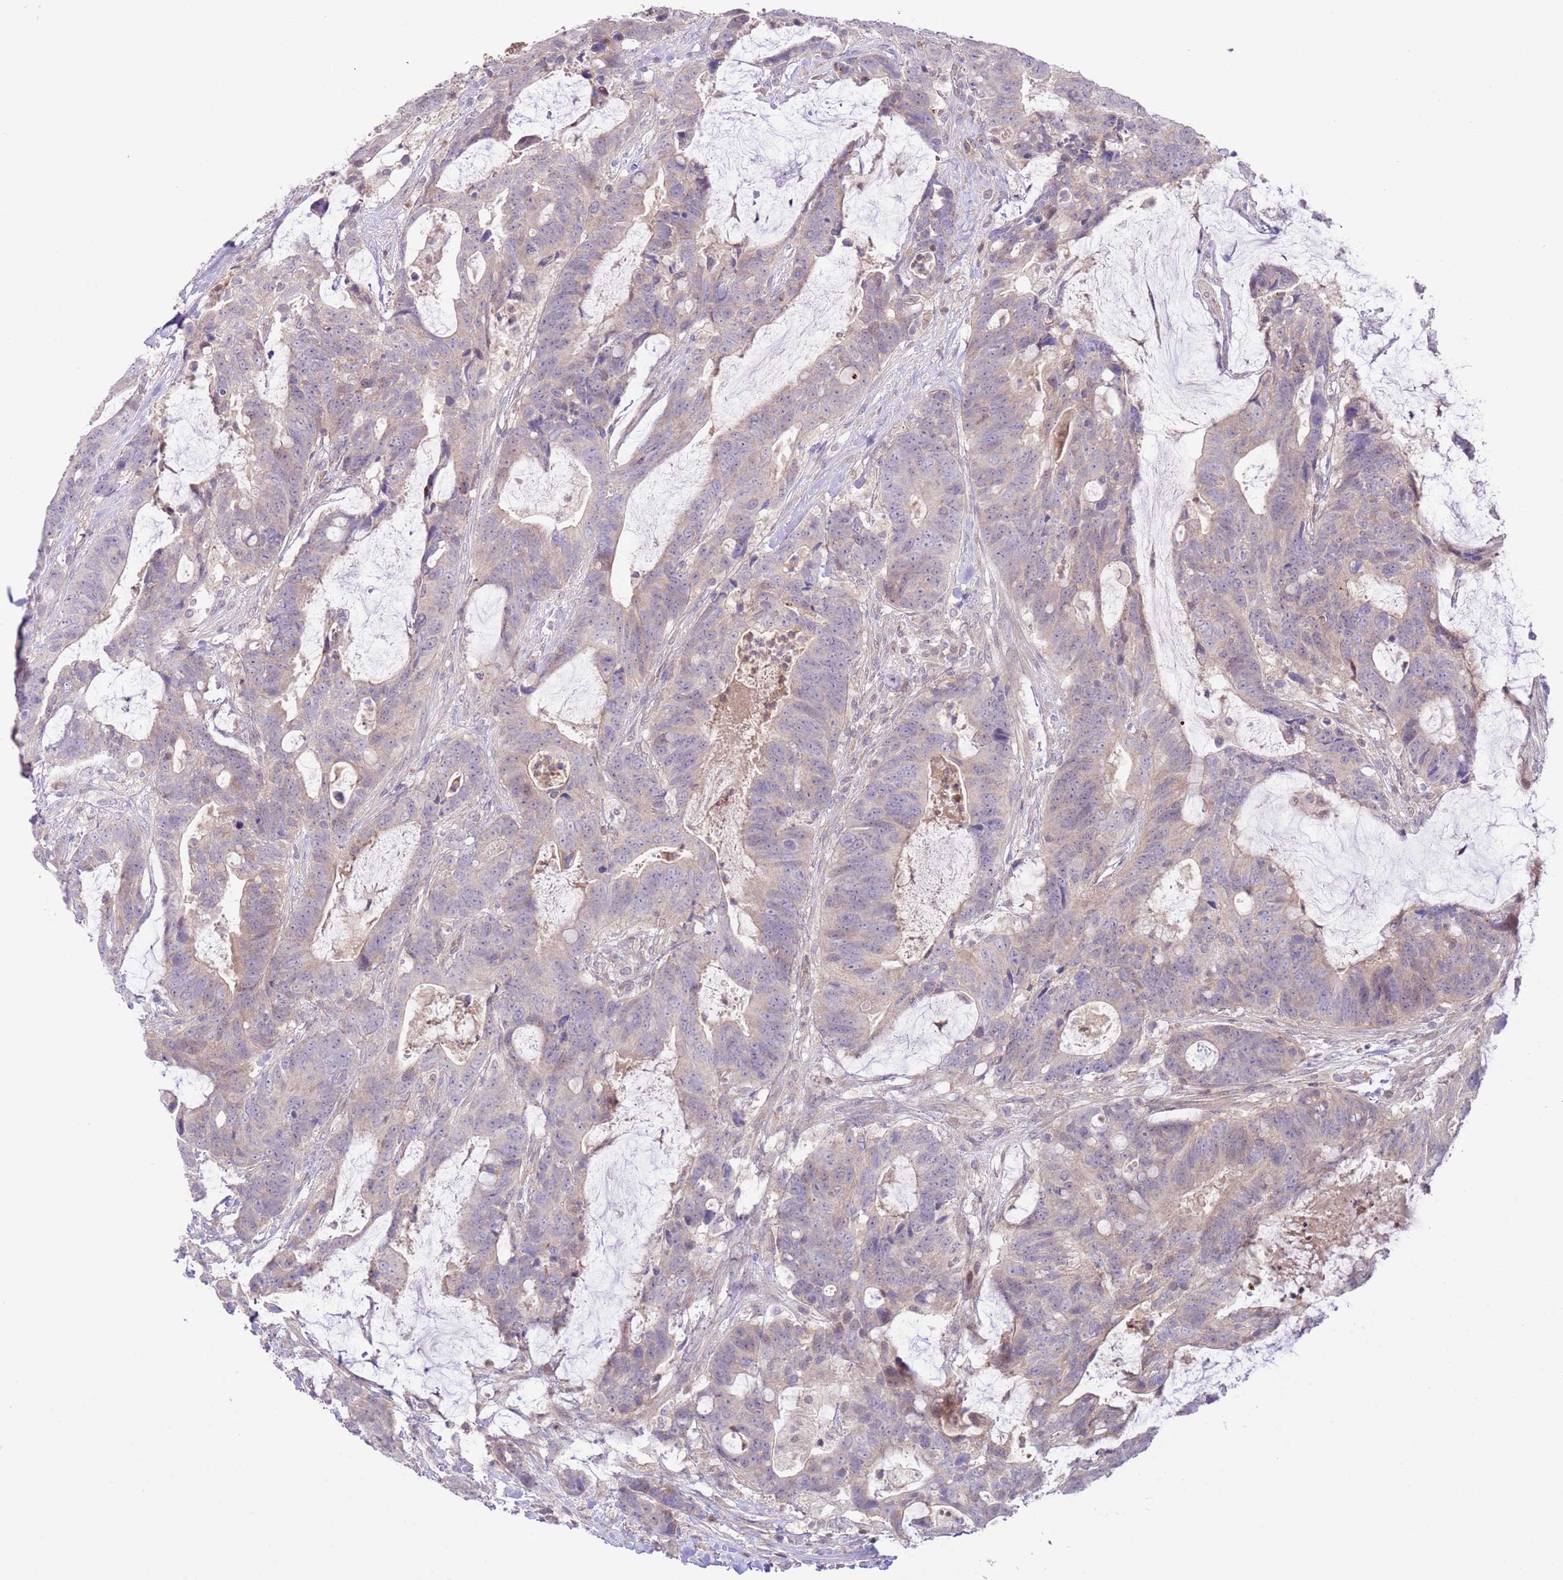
{"staining": {"intensity": "negative", "quantity": "none", "location": "none"}, "tissue": "colorectal cancer", "cell_type": "Tumor cells", "image_type": "cancer", "snomed": [{"axis": "morphology", "description": "Adenocarcinoma, NOS"}, {"axis": "topography", "description": "Colon"}], "caption": "IHC of human adenocarcinoma (colorectal) displays no positivity in tumor cells.", "gene": "HDHD2", "patient": {"sex": "female", "age": 82}}